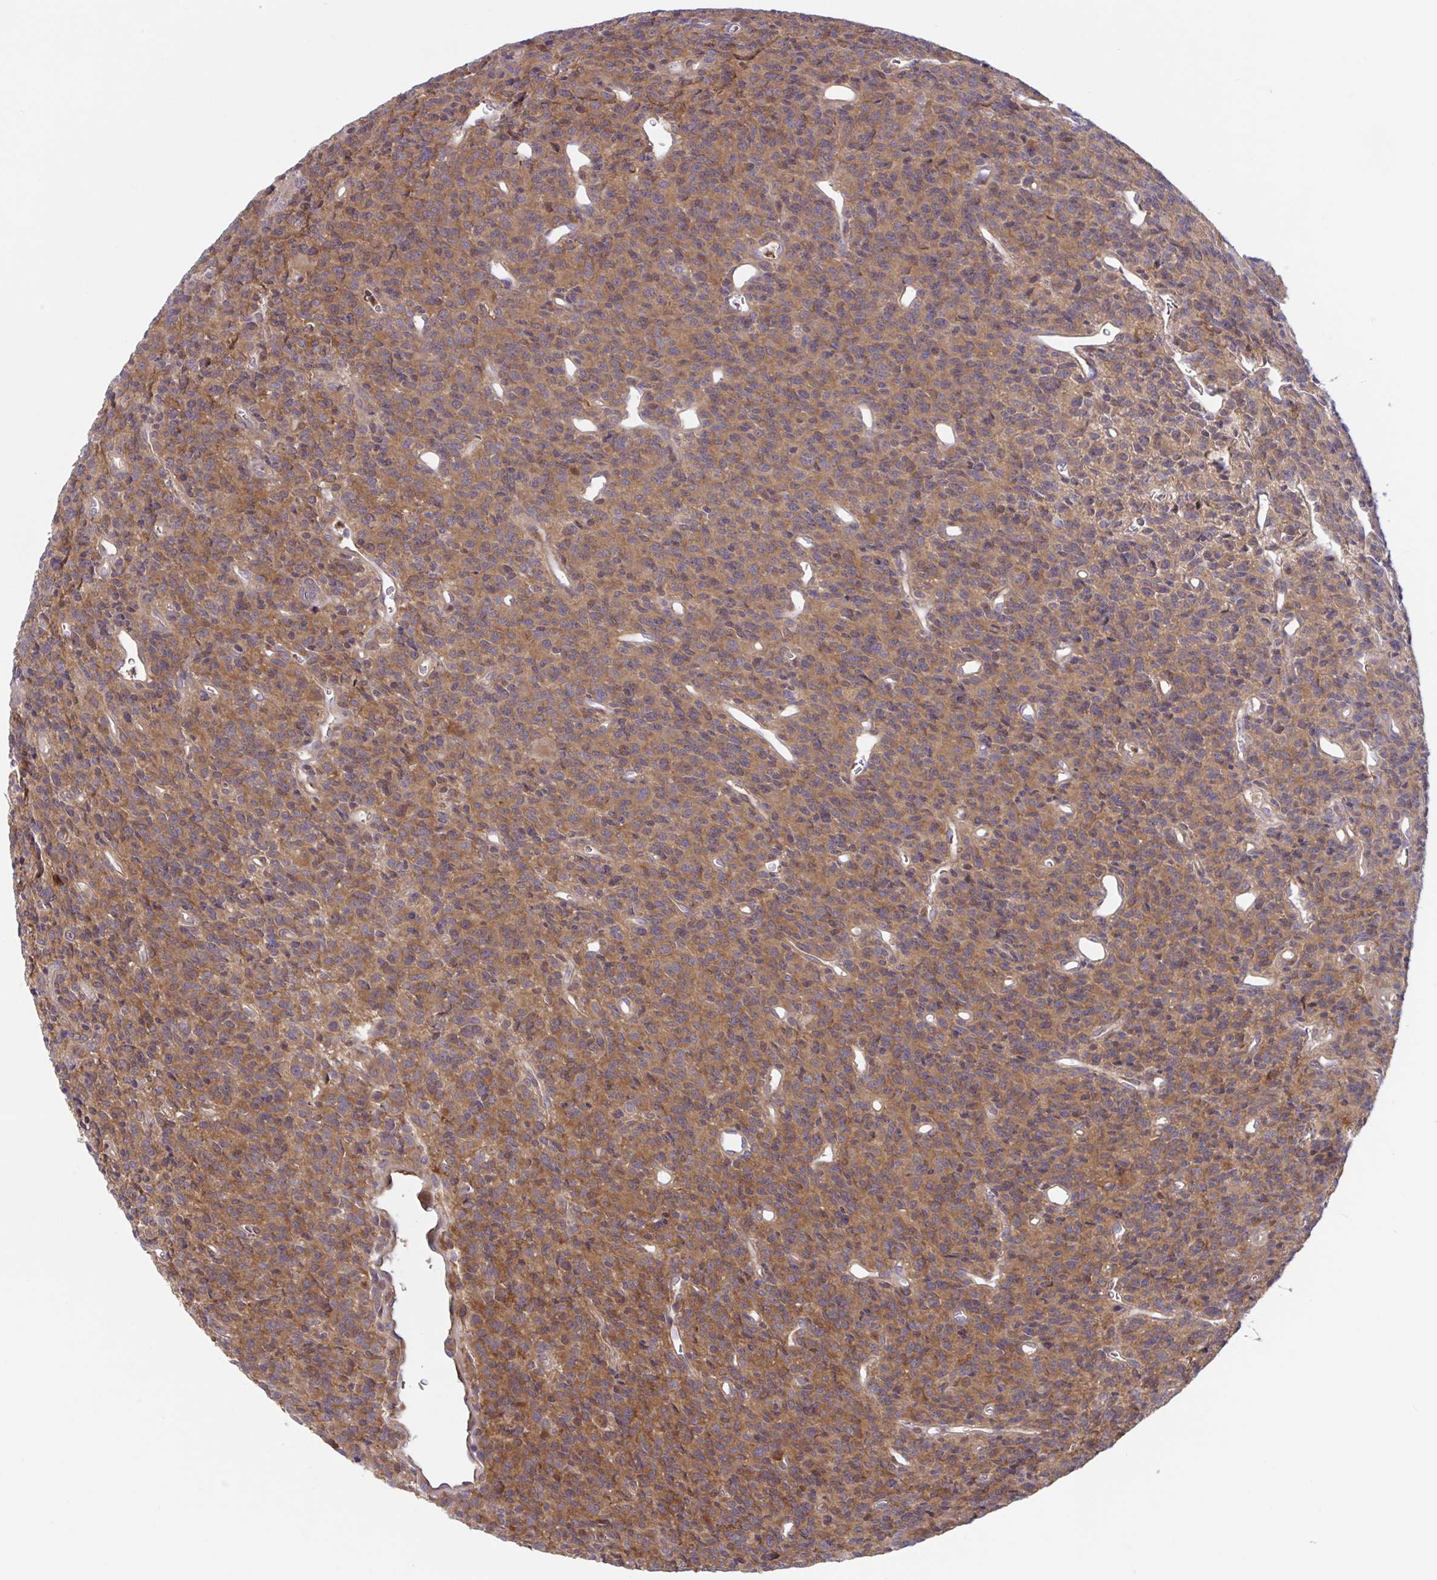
{"staining": {"intensity": "moderate", "quantity": "25%-75%", "location": "cytoplasmic/membranous"}, "tissue": "glioma", "cell_type": "Tumor cells", "image_type": "cancer", "snomed": [{"axis": "morphology", "description": "Glioma, malignant, High grade"}, {"axis": "topography", "description": "Brain"}], "caption": "The histopathology image demonstrates immunohistochemical staining of glioma. There is moderate cytoplasmic/membranous positivity is identified in approximately 25%-75% of tumor cells.", "gene": "LMNTD2", "patient": {"sex": "male", "age": 76}}